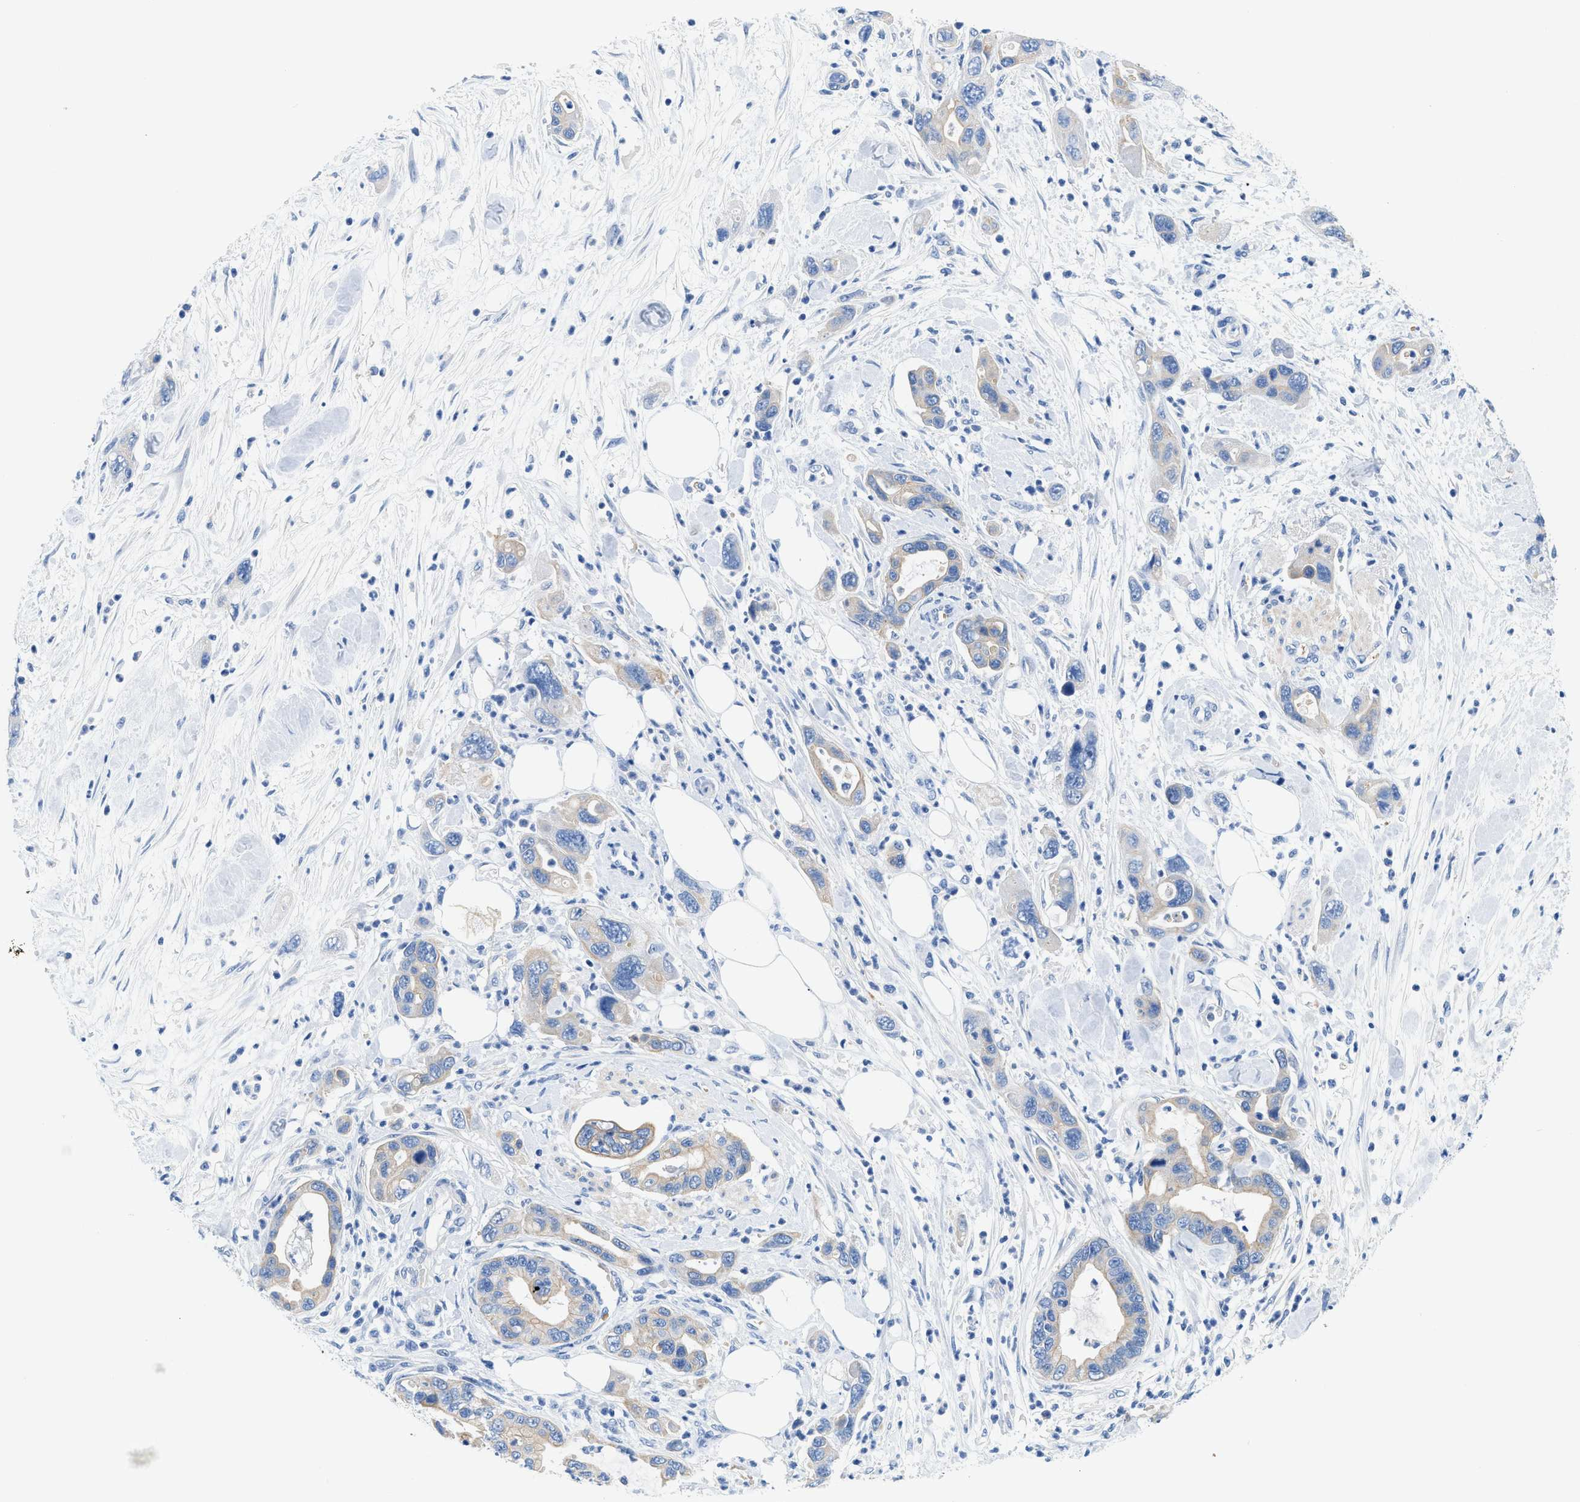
{"staining": {"intensity": "weak", "quantity": "<25%", "location": "cytoplasmic/membranous"}, "tissue": "pancreatic cancer", "cell_type": "Tumor cells", "image_type": "cancer", "snomed": [{"axis": "morphology", "description": "Normal tissue, NOS"}, {"axis": "morphology", "description": "Adenocarcinoma, NOS"}, {"axis": "topography", "description": "Pancreas"}], "caption": "This is an IHC photomicrograph of pancreatic cancer. There is no expression in tumor cells.", "gene": "BPGM", "patient": {"sex": "female", "age": 71}}